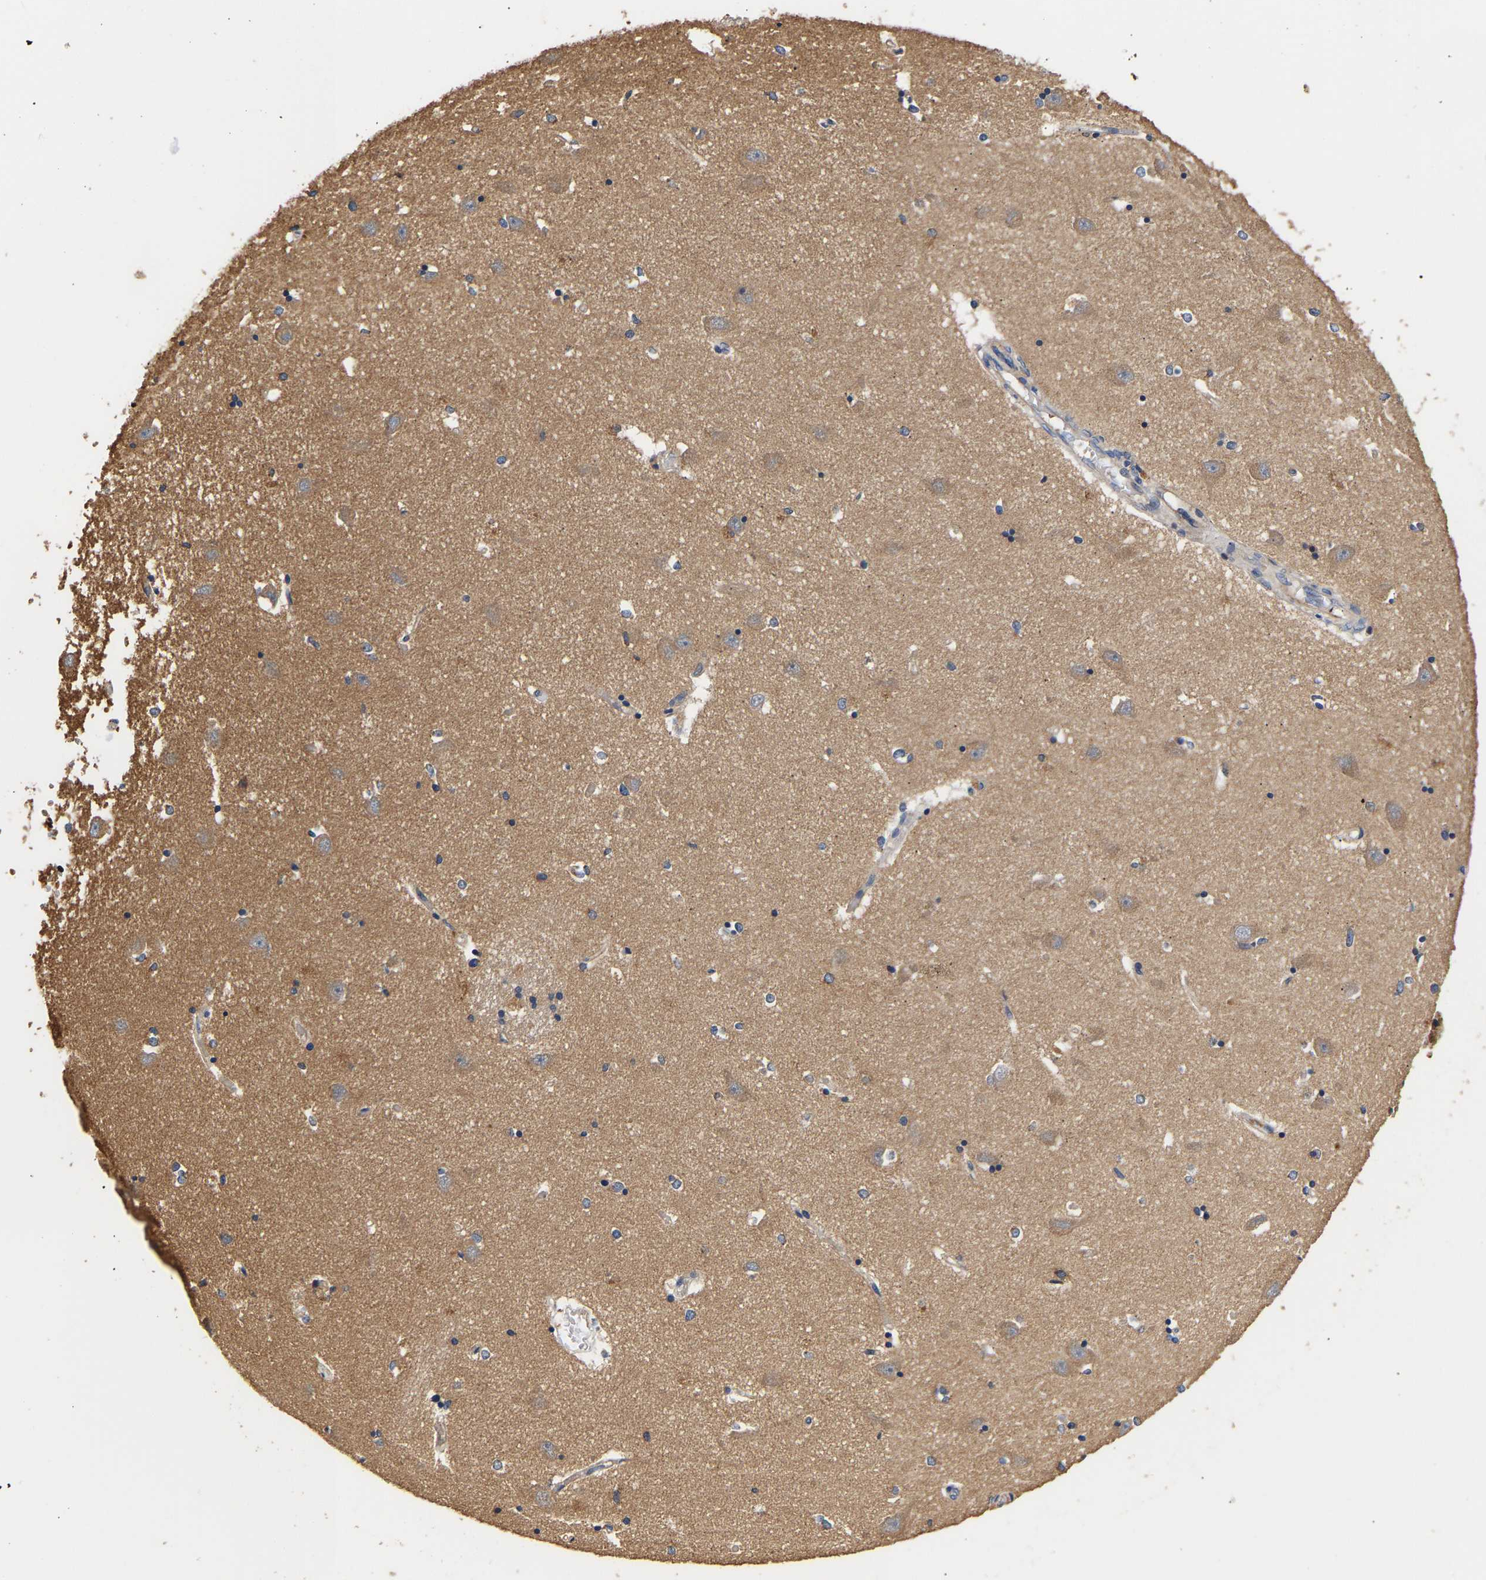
{"staining": {"intensity": "weak", "quantity": "25%-75%", "location": "cytoplasmic/membranous"}, "tissue": "hippocampus", "cell_type": "Glial cells", "image_type": "normal", "snomed": [{"axis": "morphology", "description": "Normal tissue, NOS"}, {"axis": "topography", "description": "Hippocampus"}], "caption": "Immunohistochemical staining of unremarkable hippocampus reveals 25%-75% levels of weak cytoplasmic/membranous protein staining in about 25%-75% of glial cells. The staining was performed using DAB, with brown indicating positive protein expression. Nuclei are stained blue with hematoxylin.", "gene": "LRBA", "patient": {"sex": "male", "age": 45}}